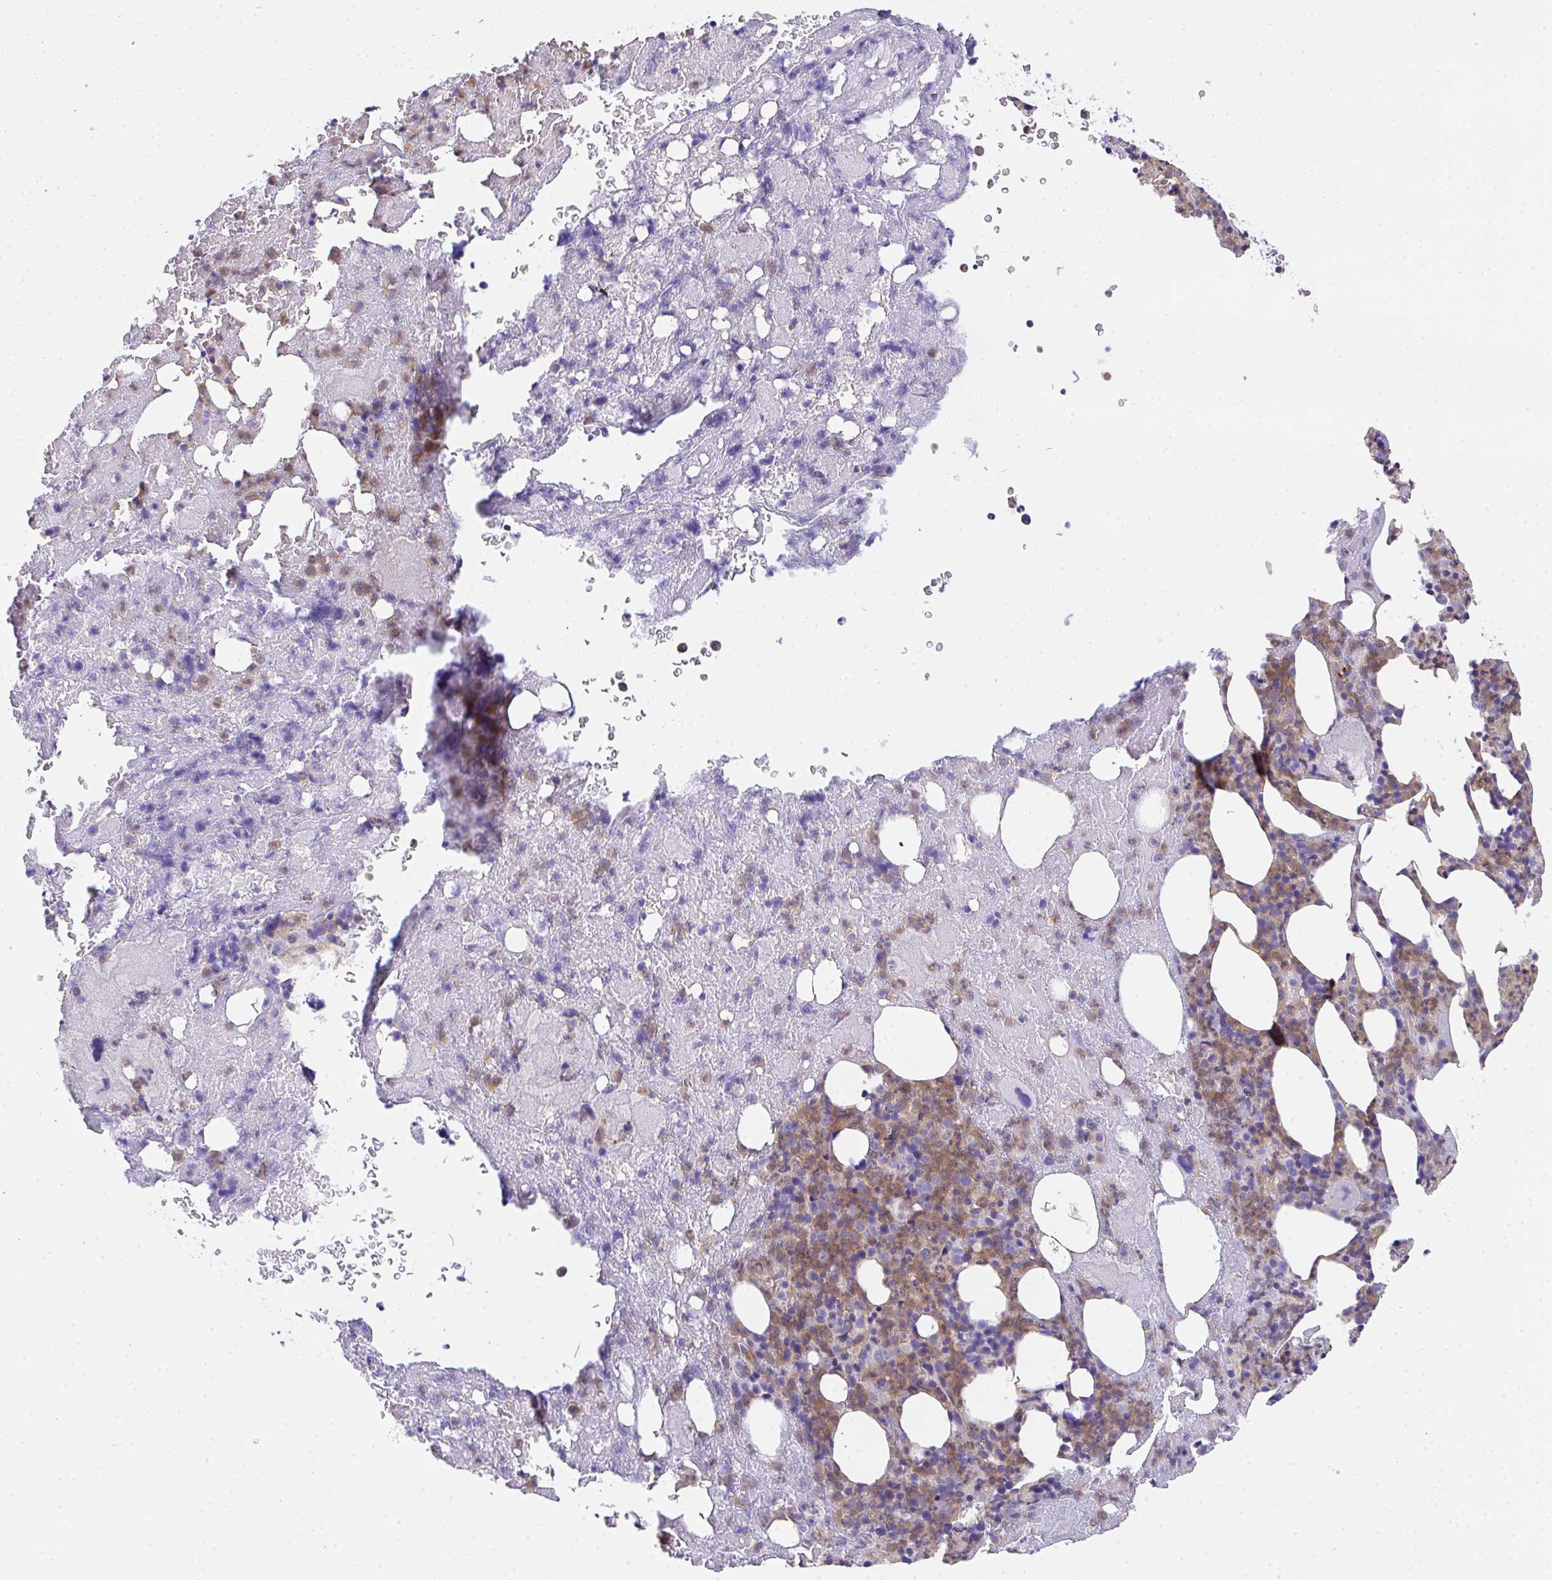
{"staining": {"intensity": "moderate", "quantity": "25%-75%", "location": "cytoplasmic/membranous"}, "tissue": "bone marrow", "cell_type": "Hematopoietic cells", "image_type": "normal", "snomed": [{"axis": "morphology", "description": "Normal tissue, NOS"}, {"axis": "topography", "description": "Bone marrow"}], "caption": "Immunohistochemistry (IHC) image of benign human bone marrow stained for a protein (brown), which displays medium levels of moderate cytoplasmic/membranous expression in about 25%-75% of hematopoietic cells.", "gene": "TNFAIP8", "patient": {"sex": "female", "age": 59}}